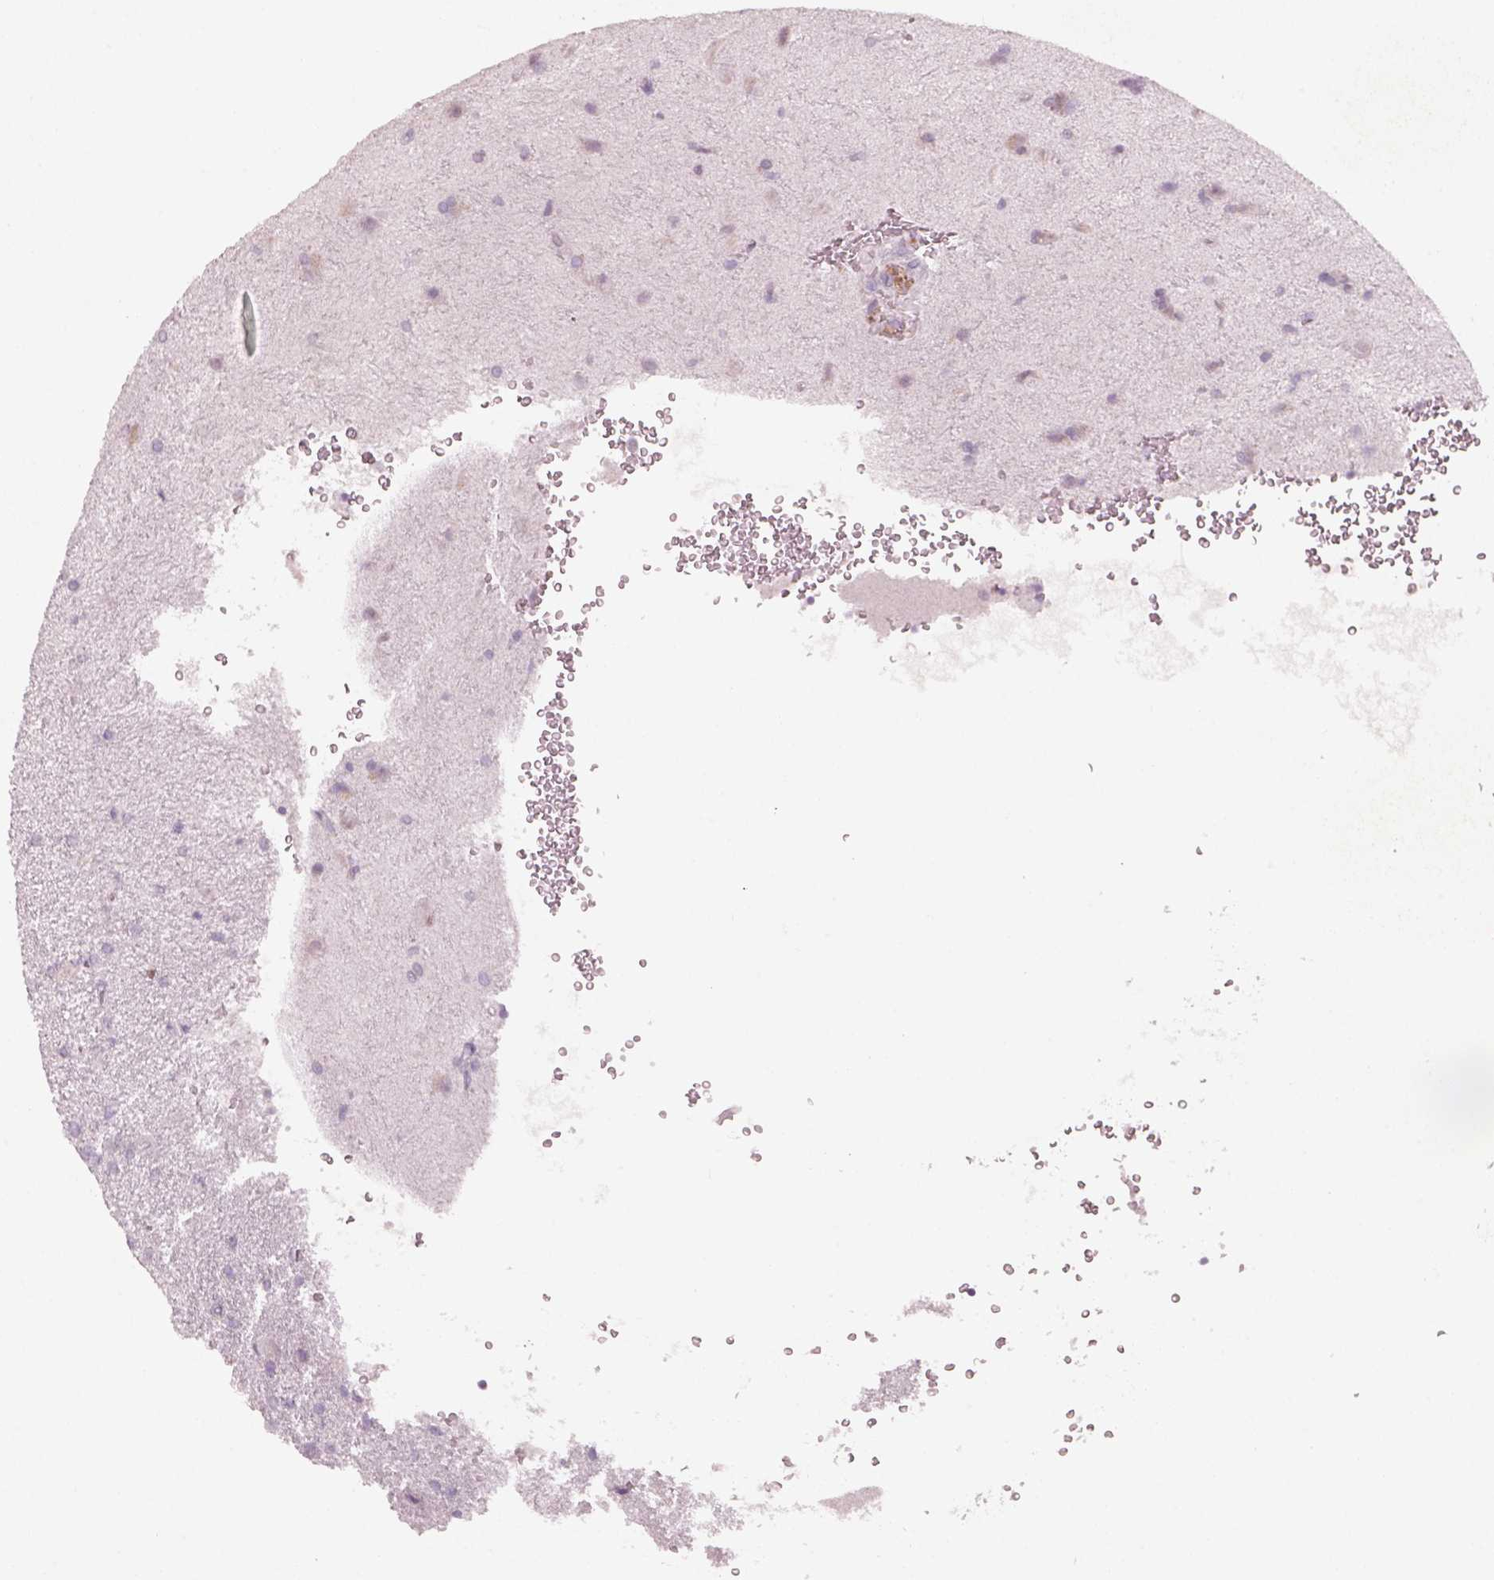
{"staining": {"intensity": "negative", "quantity": "none", "location": "none"}, "tissue": "glioma", "cell_type": "Tumor cells", "image_type": "cancer", "snomed": [{"axis": "morphology", "description": "Glioma, malignant, Low grade"}, {"axis": "topography", "description": "Brain"}], "caption": "High power microscopy photomicrograph of an immunohistochemistry (IHC) micrograph of glioma, revealing no significant expression in tumor cells. (DAB immunohistochemistry with hematoxylin counter stain).", "gene": "PENK", "patient": {"sex": "male", "age": 58}}